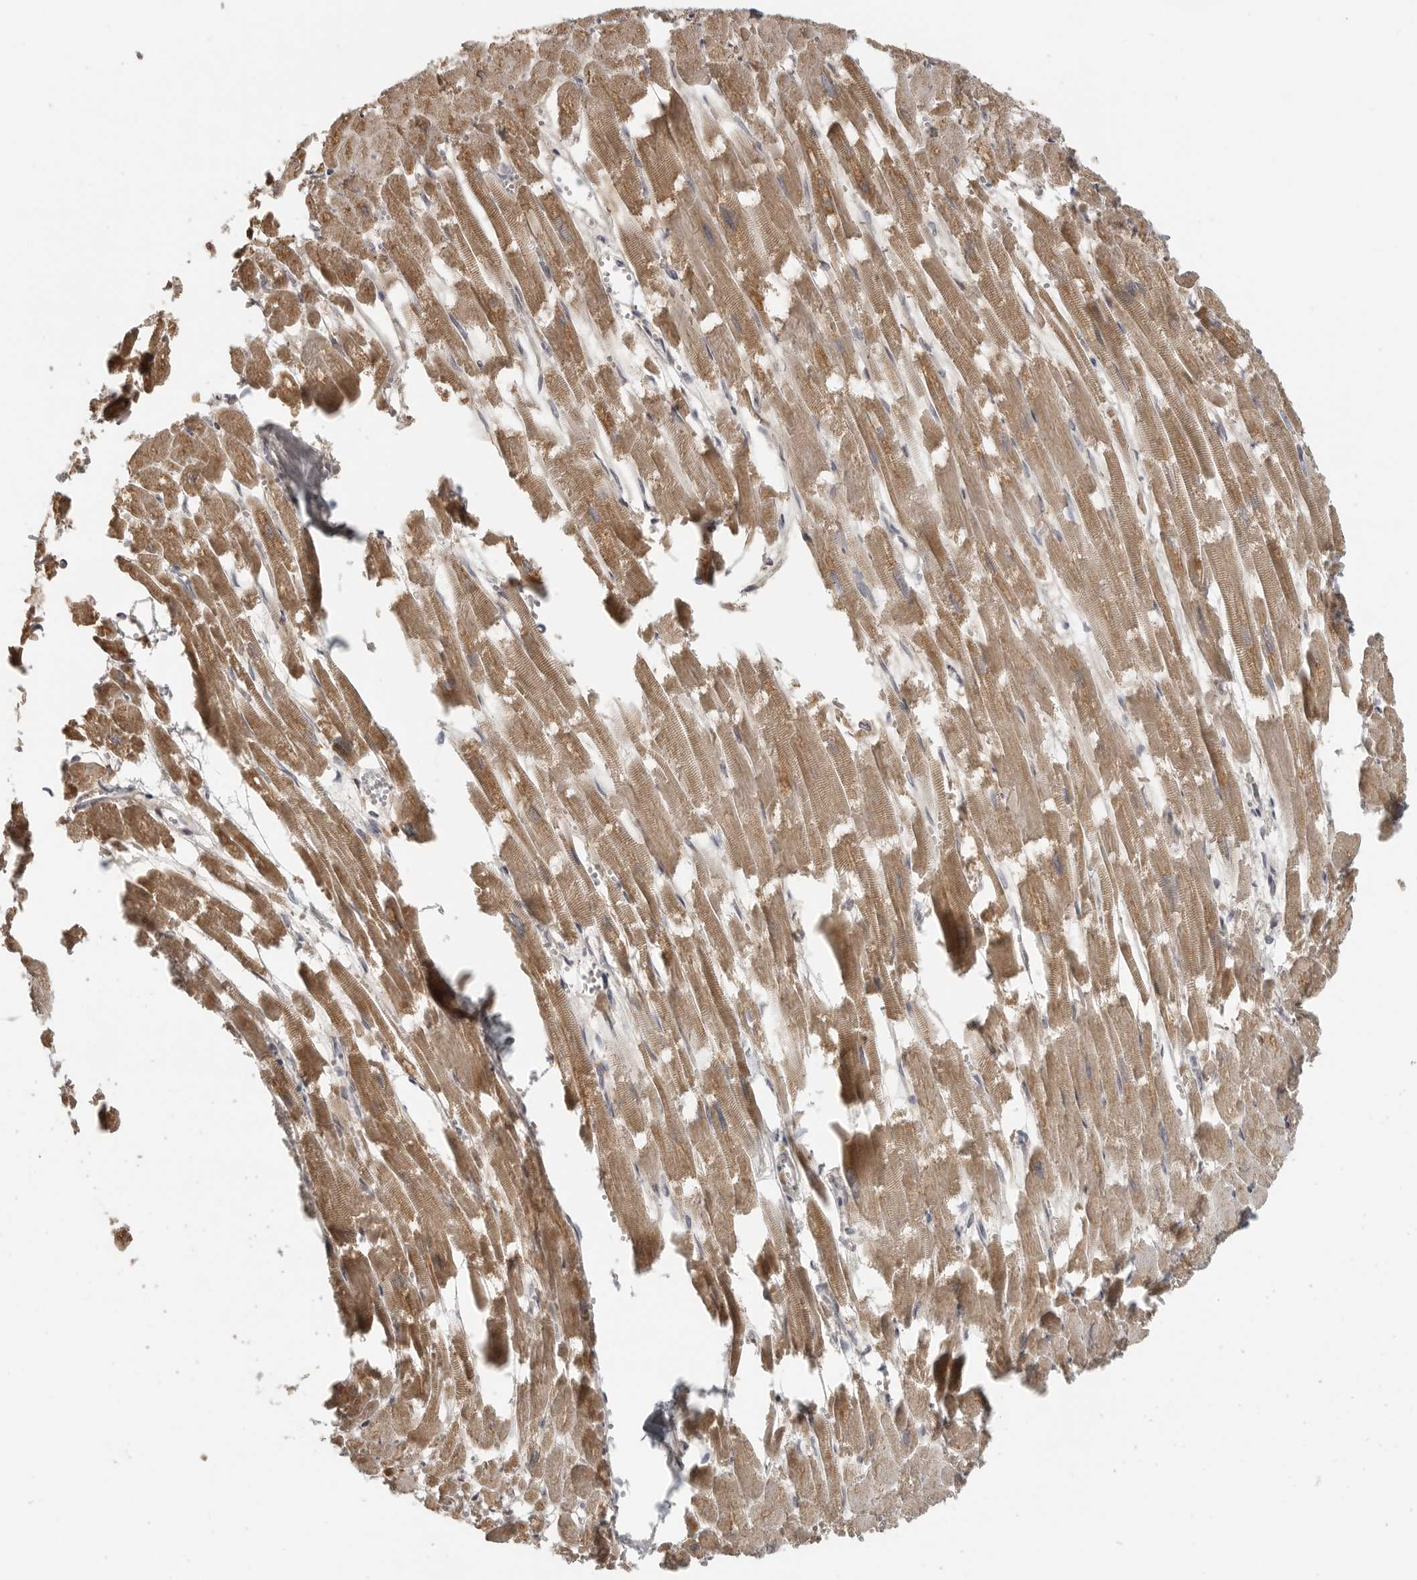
{"staining": {"intensity": "moderate", "quantity": ">75%", "location": "cytoplasmic/membranous"}, "tissue": "heart muscle", "cell_type": "Cardiomyocytes", "image_type": "normal", "snomed": [{"axis": "morphology", "description": "Normal tissue, NOS"}, {"axis": "topography", "description": "Heart"}], "caption": "Heart muscle stained with DAB (3,3'-diaminobenzidine) immunohistochemistry exhibits medium levels of moderate cytoplasmic/membranous expression in approximately >75% of cardiomyocytes. Using DAB (3,3'-diaminobenzidine) (brown) and hematoxylin (blue) stains, captured at high magnification using brightfield microscopy.", "gene": "RXFP3", "patient": {"sex": "male", "age": 54}}